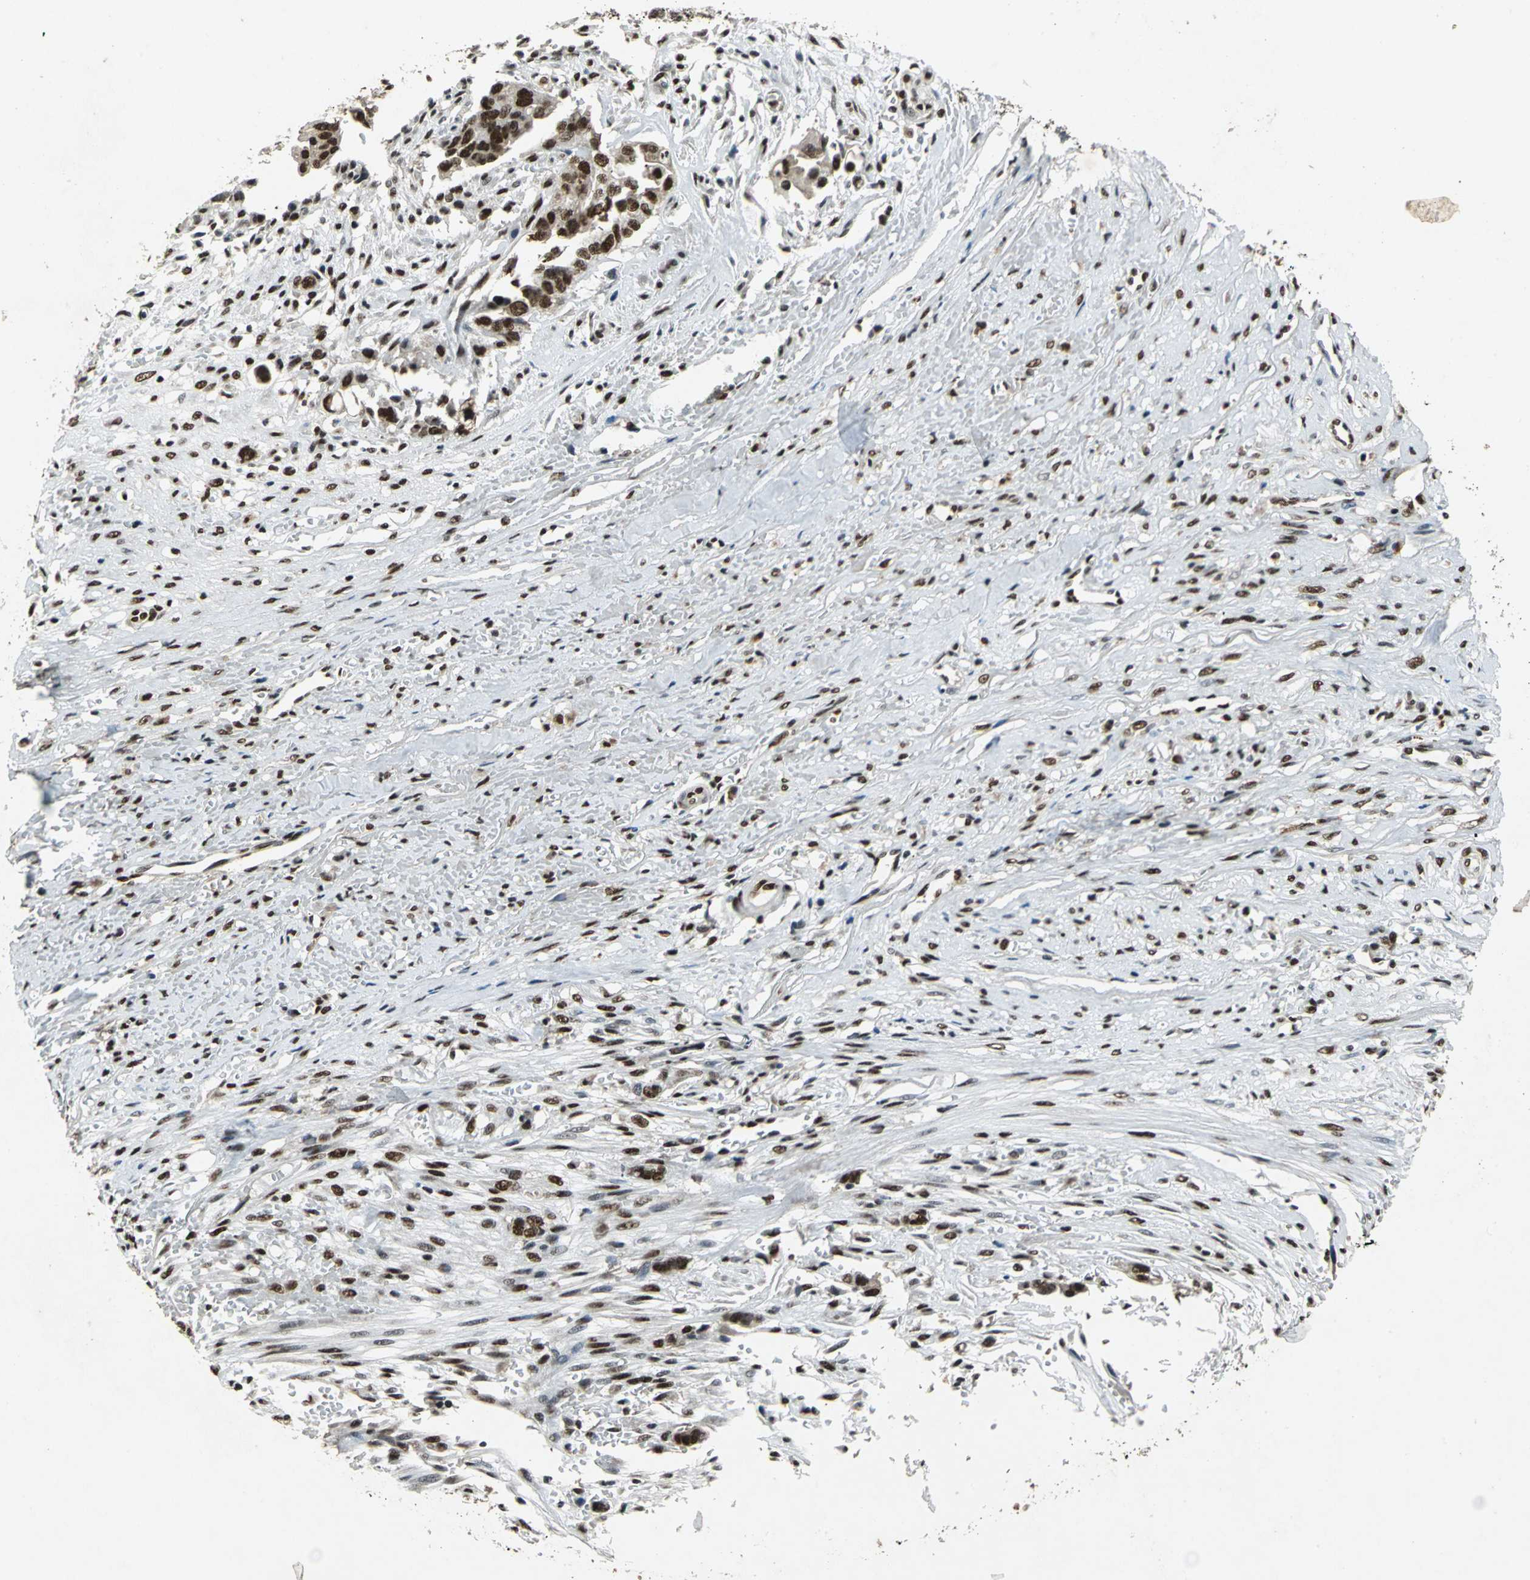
{"staining": {"intensity": "strong", "quantity": ">75%", "location": "nuclear"}, "tissue": "liver cancer", "cell_type": "Tumor cells", "image_type": "cancer", "snomed": [{"axis": "morphology", "description": "Cholangiocarcinoma"}, {"axis": "topography", "description": "Liver"}], "caption": "Immunohistochemical staining of human liver cancer shows strong nuclear protein positivity in approximately >75% of tumor cells.", "gene": "MTA2", "patient": {"sex": "female", "age": 70}}